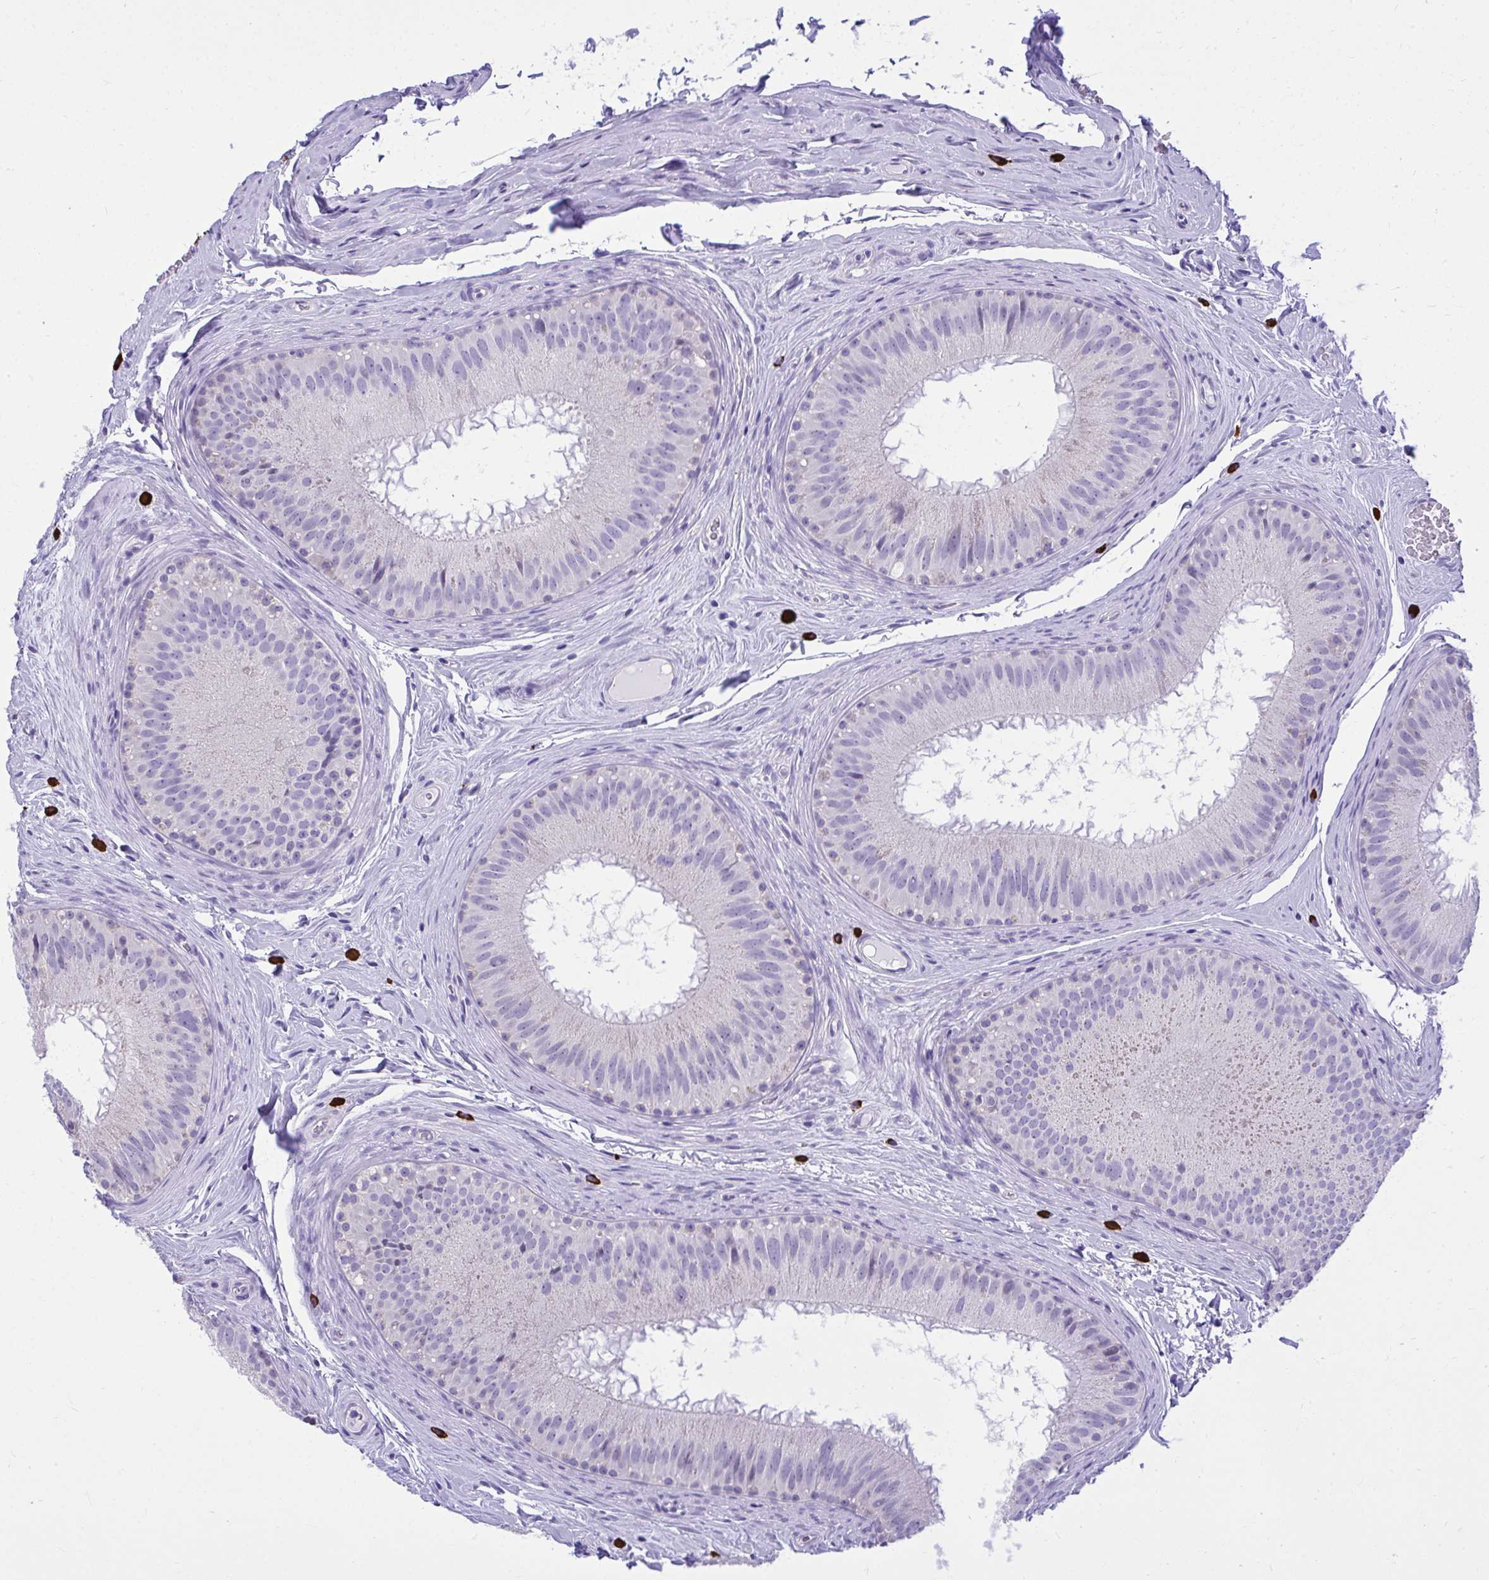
{"staining": {"intensity": "weak", "quantity": "<25%", "location": "cytoplasmic/membranous"}, "tissue": "epididymis", "cell_type": "Glandular cells", "image_type": "normal", "snomed": [{"axis": "morphology", "description": "Normal tissue, NOS"}, {"axis": "topography", "description": "Epididymis"}], "caption": "IHC micrograph of benign epididymis stained for a protein (brown), which exhibits no staining in glandular cells. (DAB IHC, high magnification).", "gene": "PSD", "patient": {"sex": "male", "age": 44}}